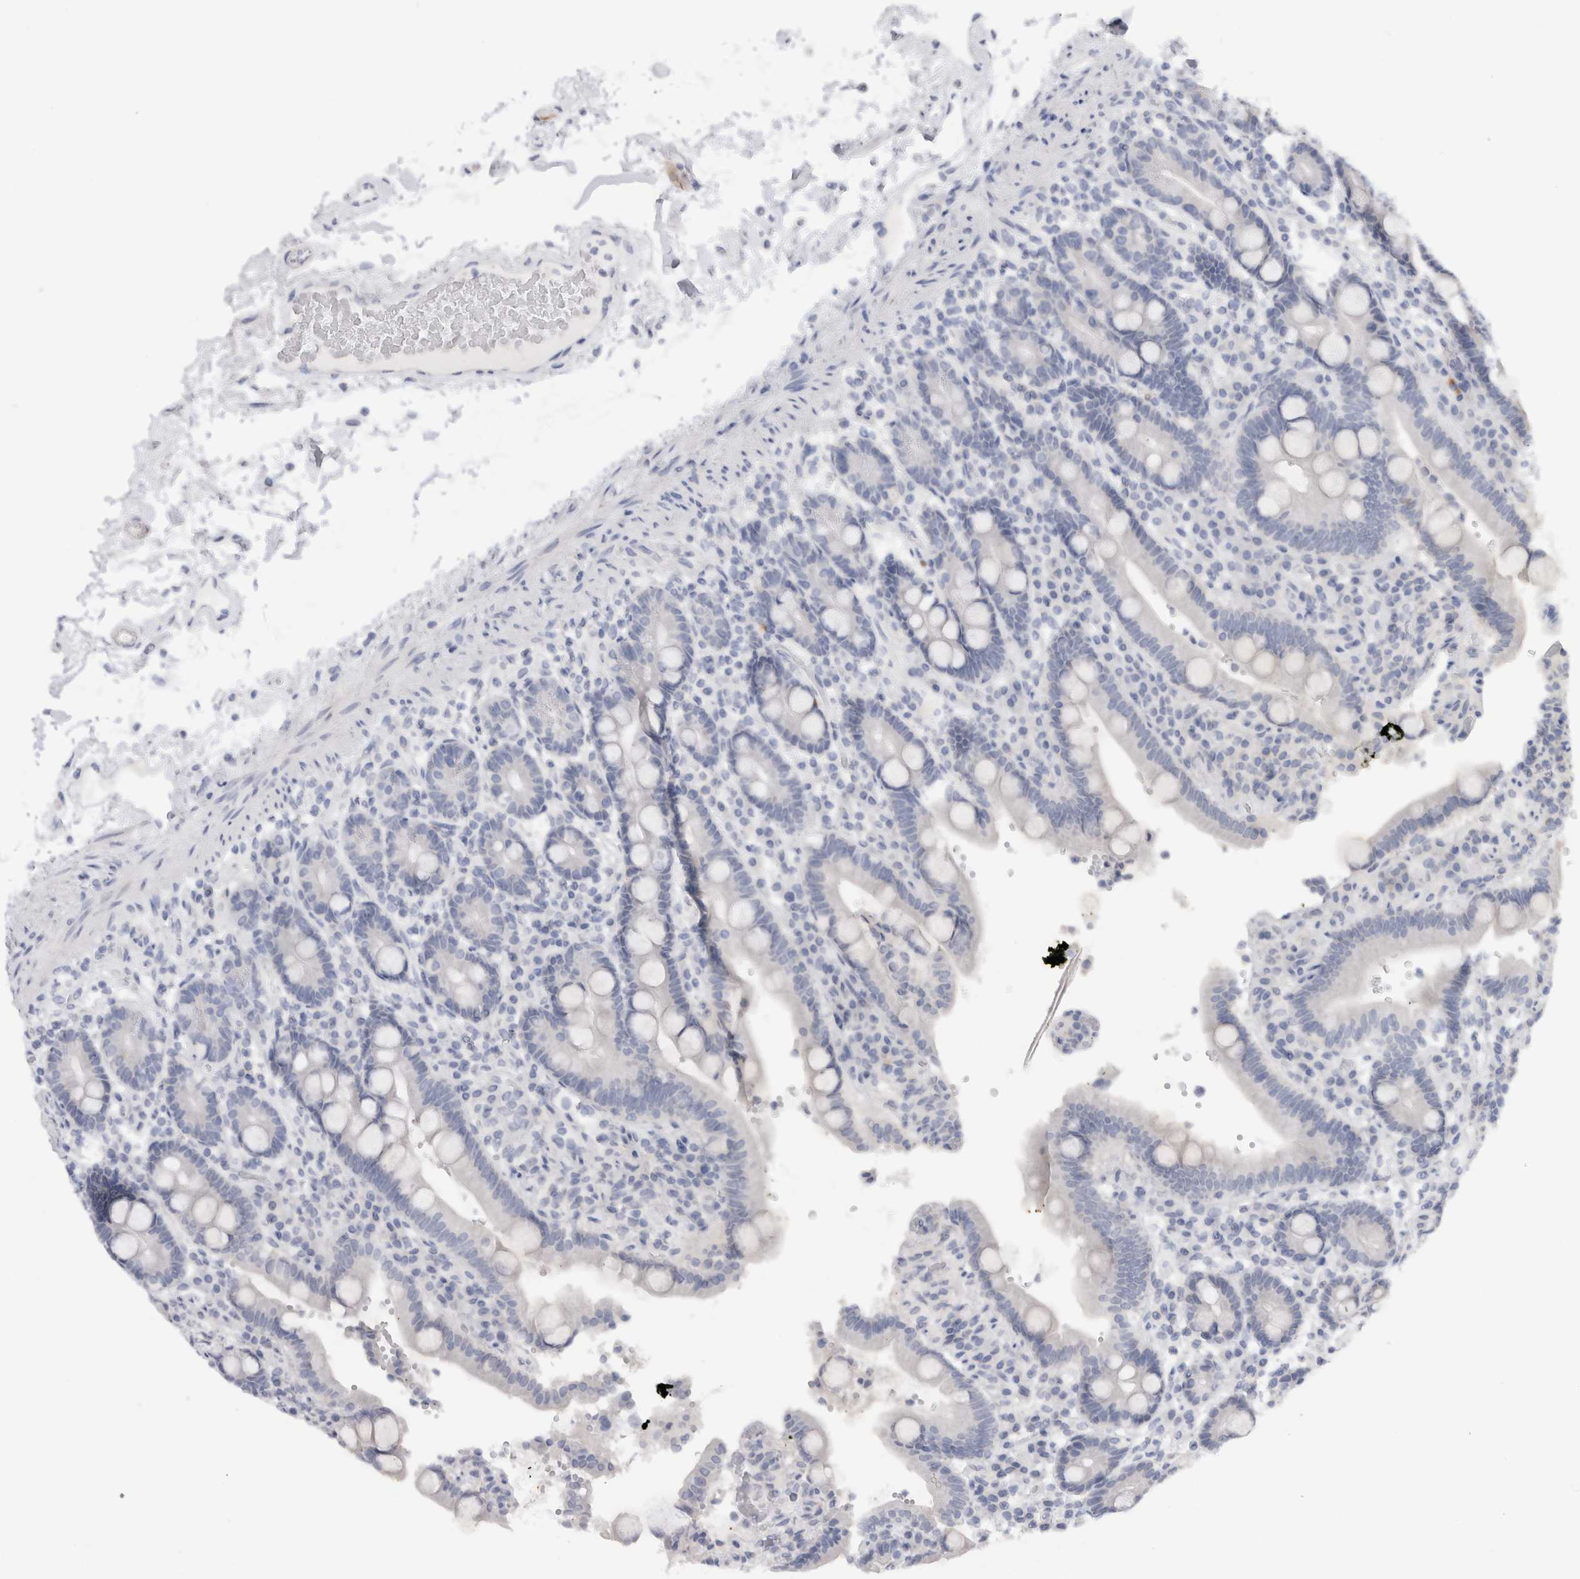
{"staining": {"intensity": "negative", "quantity": "none", "location": "none"}, "tissue": "duodenum", "cell_type": "Glandular cells", "image_type": "normal", "snomed": [{"axis": "morphology", "description": "Normal tissue, NOS"}, {"axis": "topography", "description": "Small intestine, NOS"}], "caption": "The IHC histopathology image has no significant expression in glandular cells of duodenum. Brightfield microscopy of IHC stained with DAB (3,3'-diaminobenzidine) (brown) and hematoxylin (blue), captured at high magnification.", "gene": "C9orf50", "patient": {"sex": "female", "age": 71}}